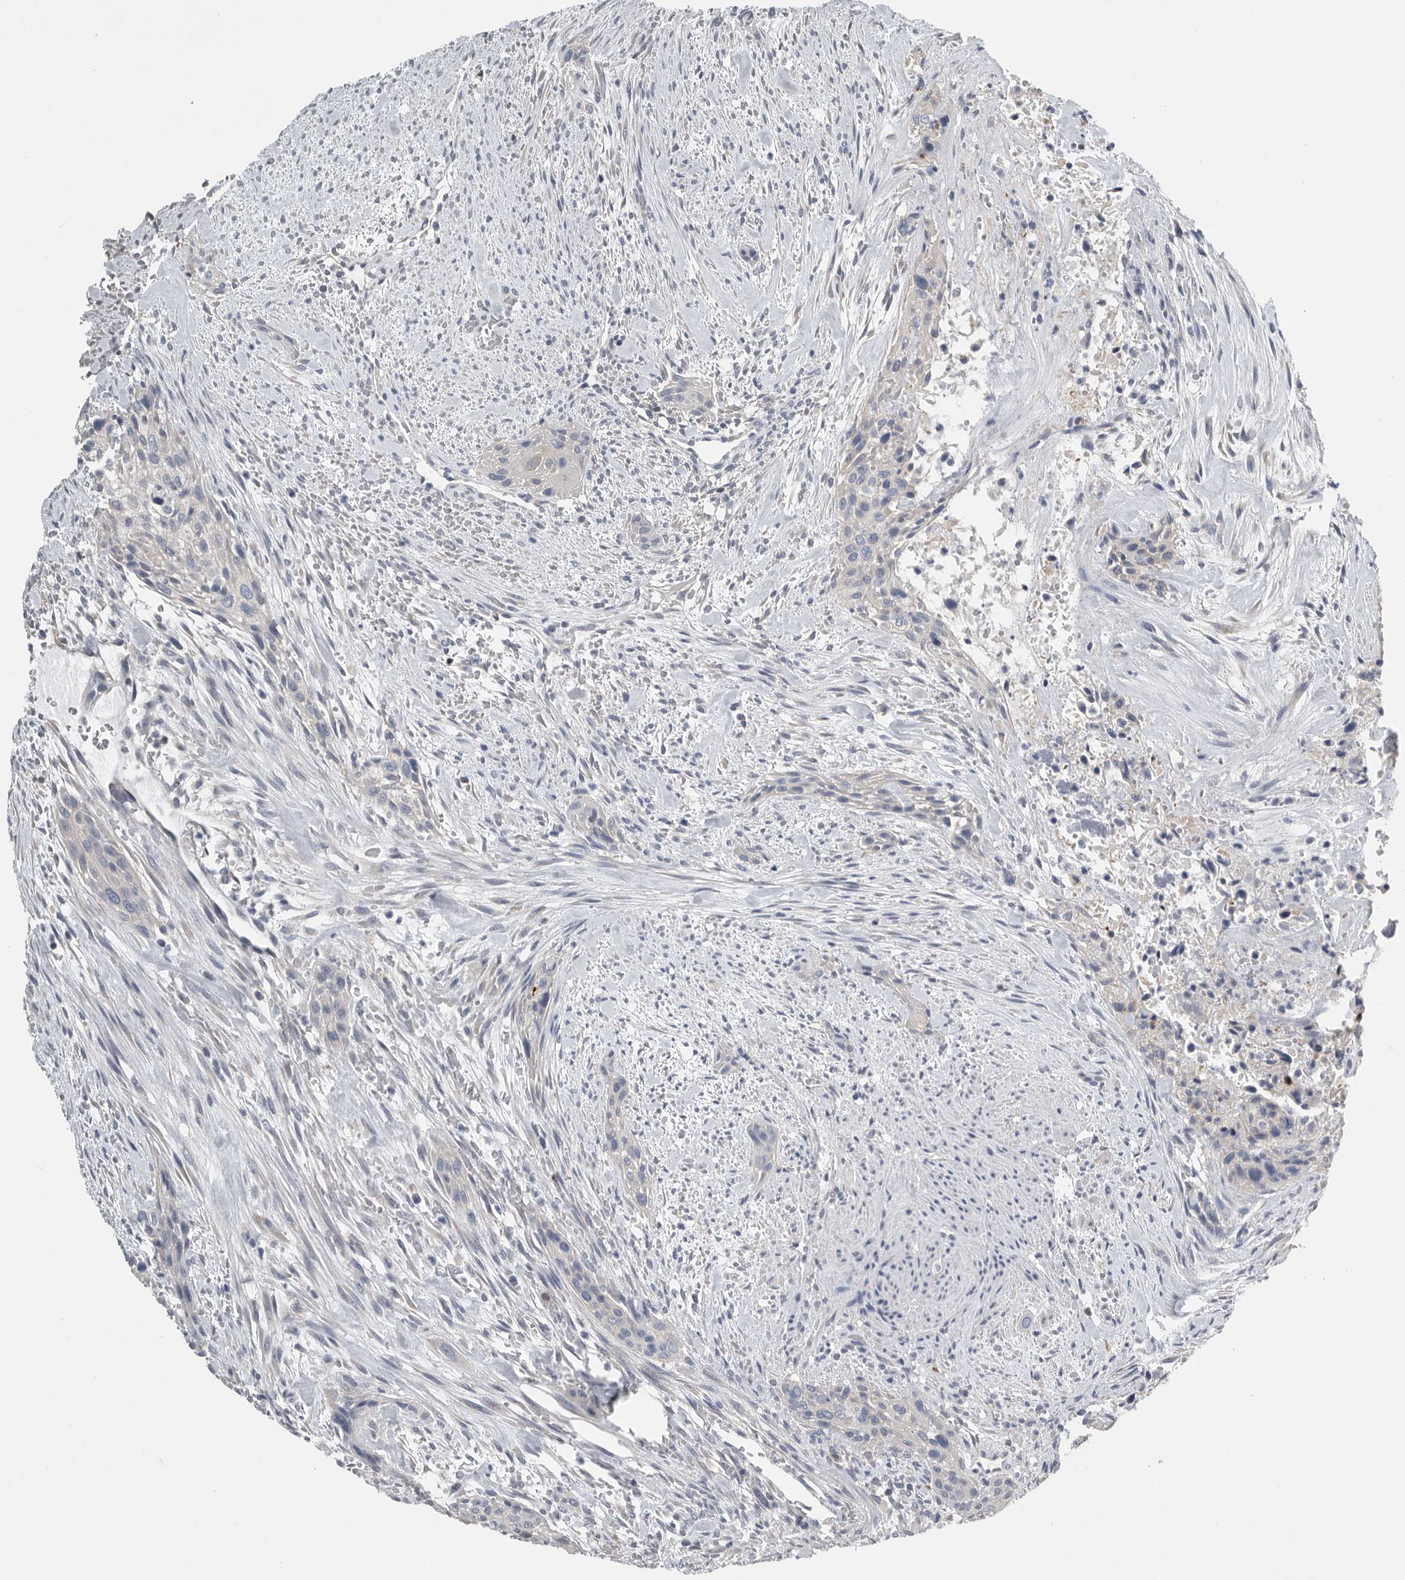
{"staining": {"intensity": "negative", "quantity": "none", "location": "none"}, "tissue": "urothelial cancer", "cell_type": "Tumor cells", "image_type": "cancer", "snomed": [{"axis": "morphology", "description": "Urothelial carcinoma, High grade"}, {"axis": "topography", "description": "Urinary bladder"}], "caption": "Histopathology image shows no significant protein positivity in tumor cells of urothelial cancer.", "gene": "PDCD4", "patient": {"sex": "male", "age": 35}}